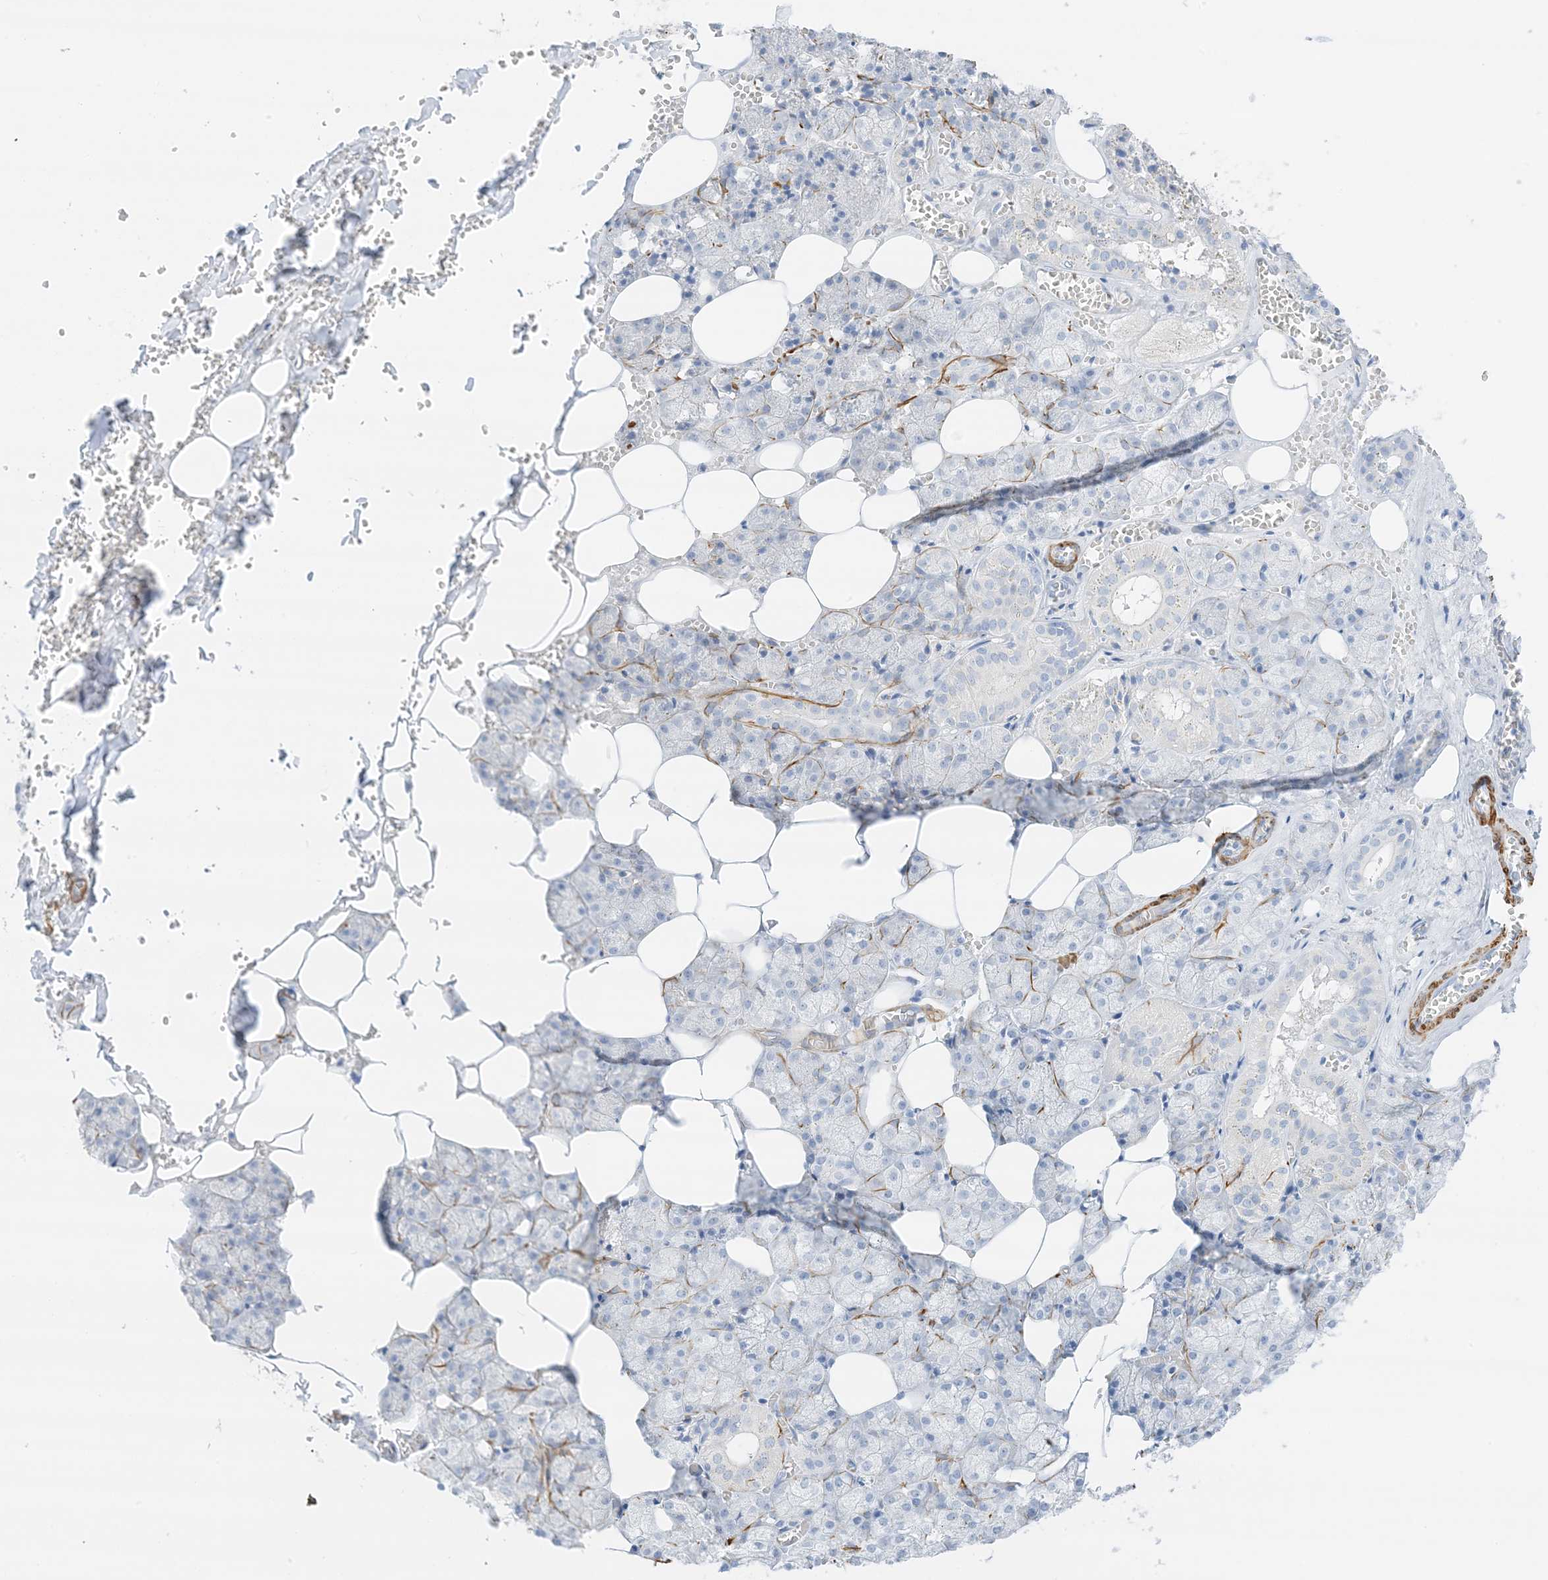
{"staining": {"intensity": "negative", "quantity": "none", "location": "none"}, "tissue": "salivary gland", "cell_type": "Glandular cells", "image_type": "normal", "snomed": [{"axis": "morphology", "description": "Normal tissue, NOS"}, {"axis": "topography", "description": "Salivary gland"}], "caption": "The photomicrograph shows no significant expression in glandular cells of salivary gland.", "gene": "SLC22A13", "patient": {"sex": "male", "age": 62}}